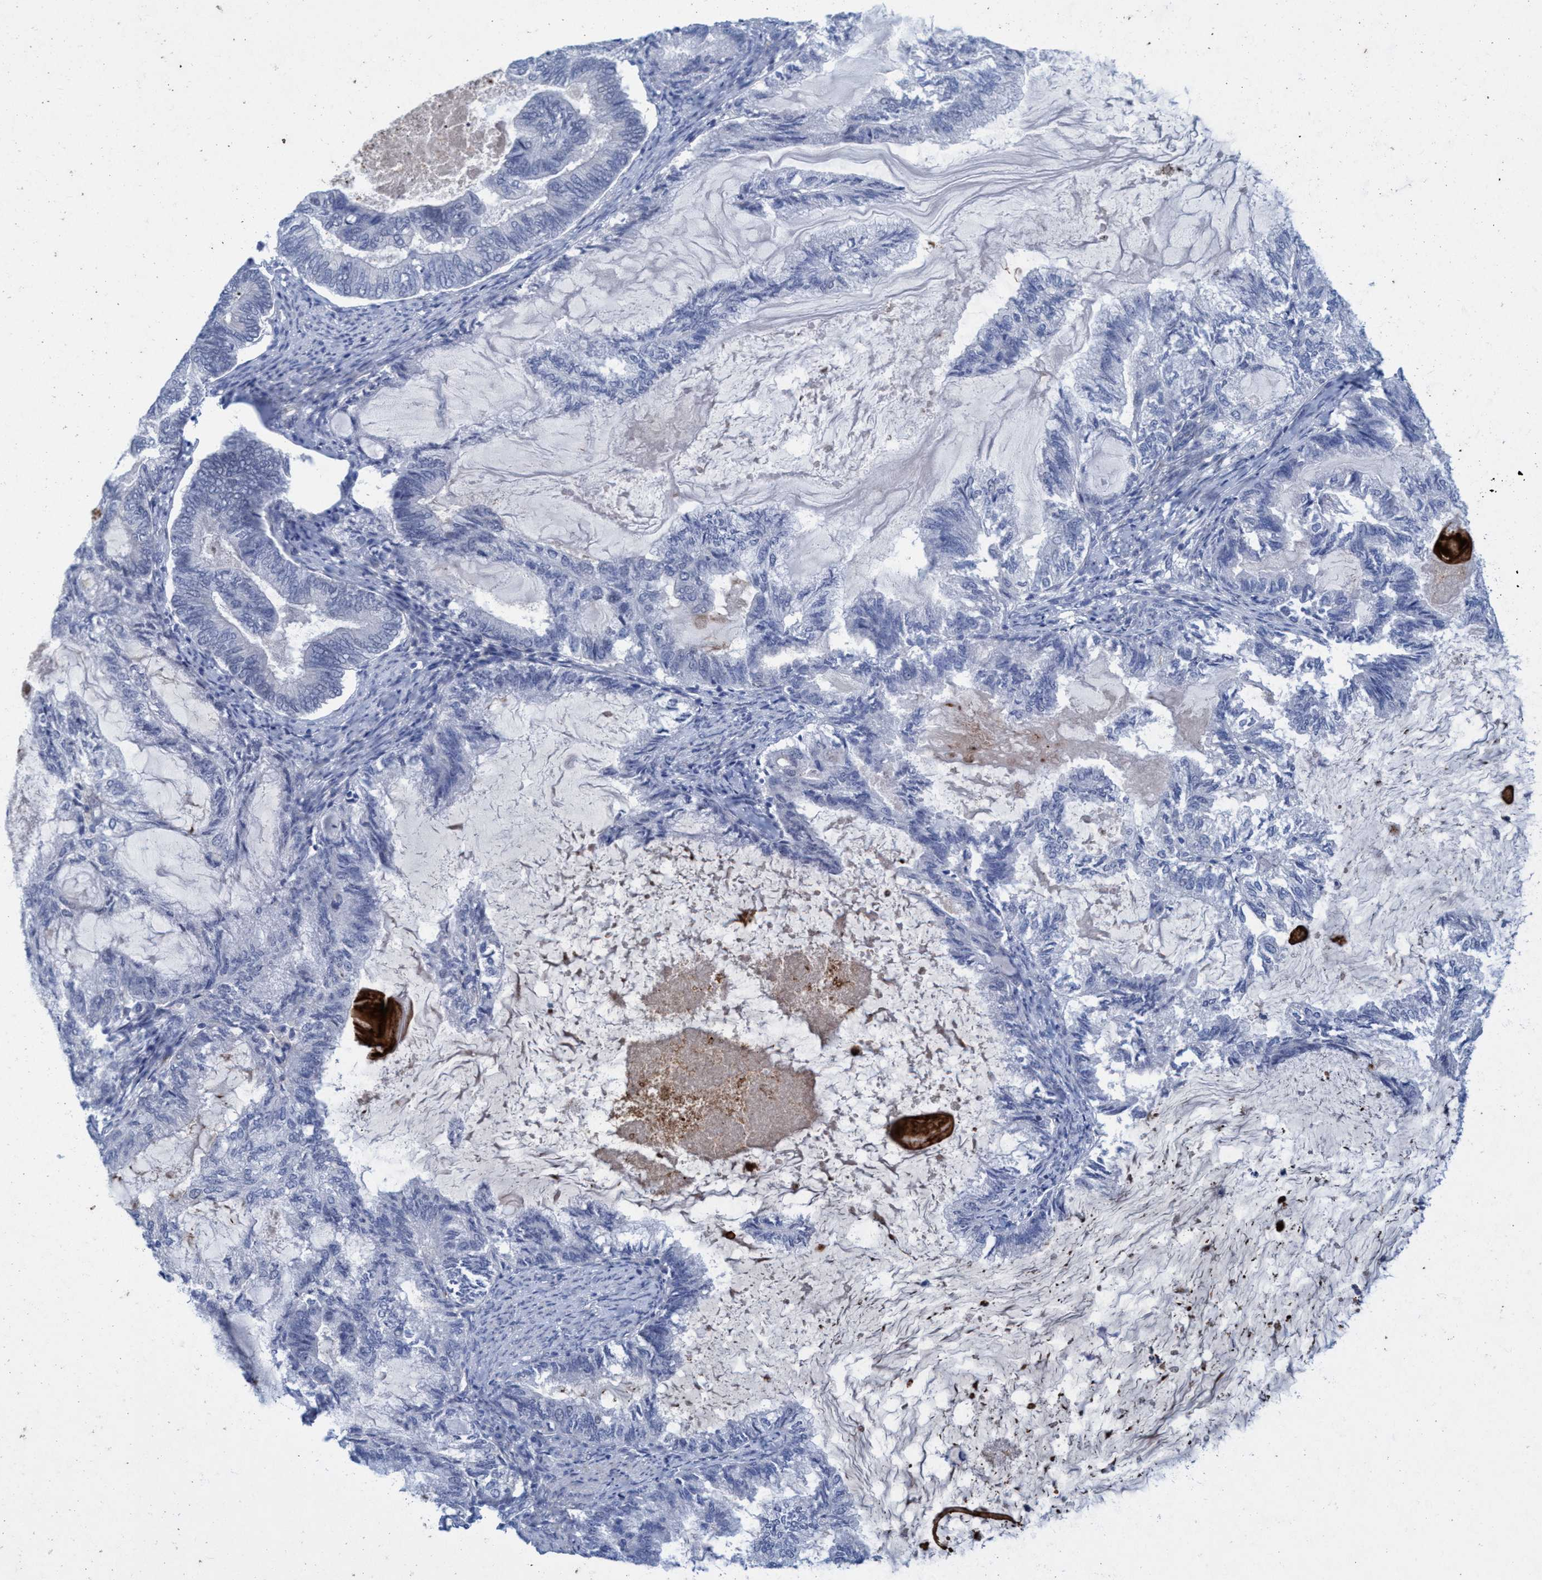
{"staining": {"intensity": "negative", "quantity": "none", "location": "none"}, "tissue": "endometrial cancer", "cell_type": "Tumor cells", "image_type": "cancer", "snomed": [{"axis": "morphology", "description": "Adenocarcinoma, NOS"}, {"axis": "topography", "description": "Endometrium"}], "caption": "Immunohistochemical staining of adenocarcinoma (endometrial) exhibits no significant expression in tumor cells. (Immunohistochemistry, brightfield microscopy, high magnification).", "gene": "SLC43A2", "patient": {"sex": "female", "age": 86}}